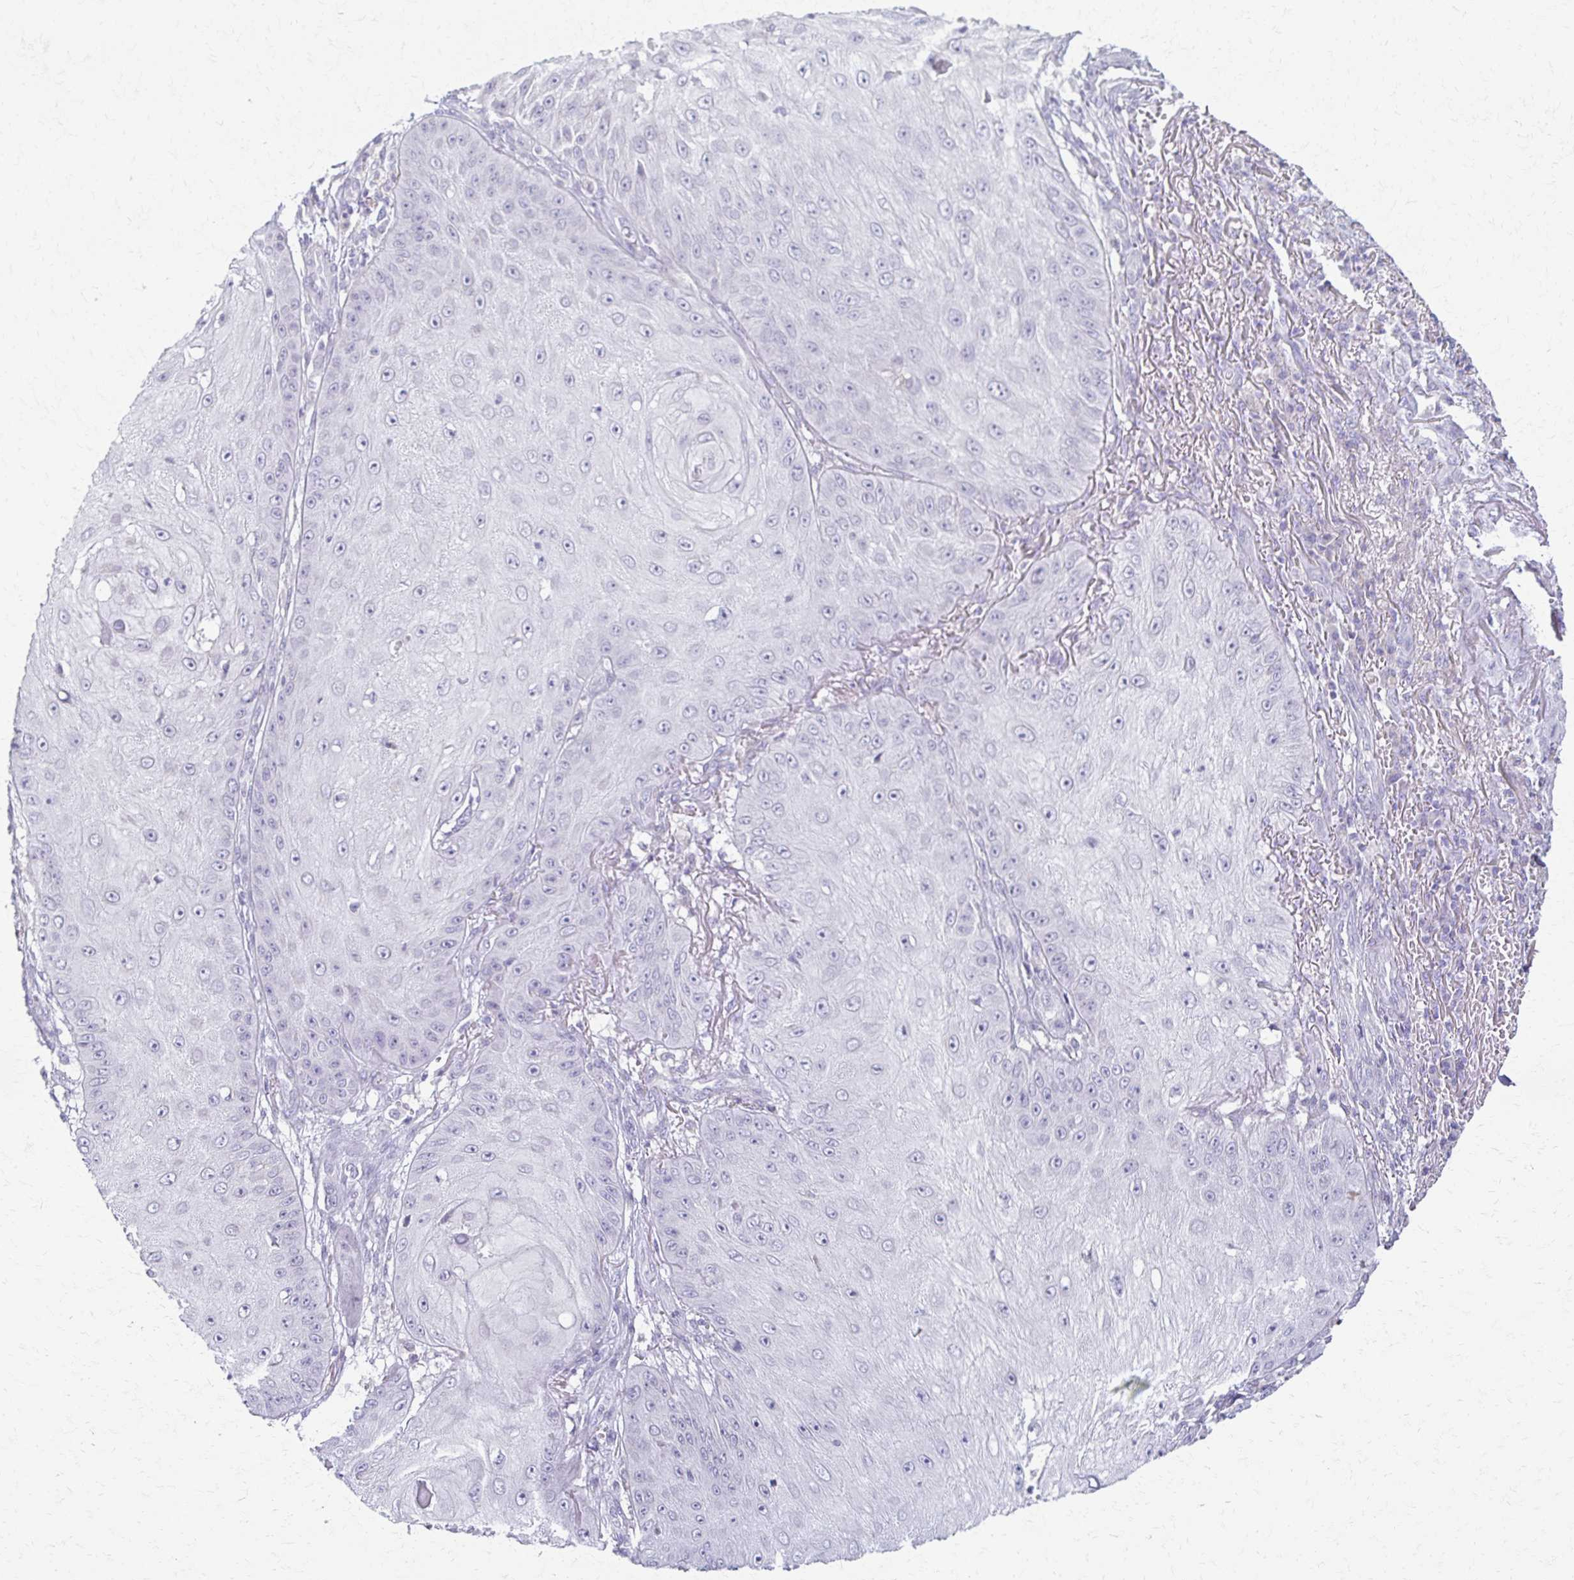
{"staining": {"intensity": "negative", "quantity": "none", "location": "none"}, "tissue": "skin cancer", "cell_type": "Tumor cells", "image_type": "cancer", "snomed": [{"axis": "morphology", "description": "Squamous cell carcinoma, NOS"}, {"axis": "topography", "description": "Skin"}], "caption": "Tumor cells are negative for protein expression in human squamous cell carcinoma (skin).", "gene": "FCGR2B", "patient": {"sex": "male", "age": 70}}